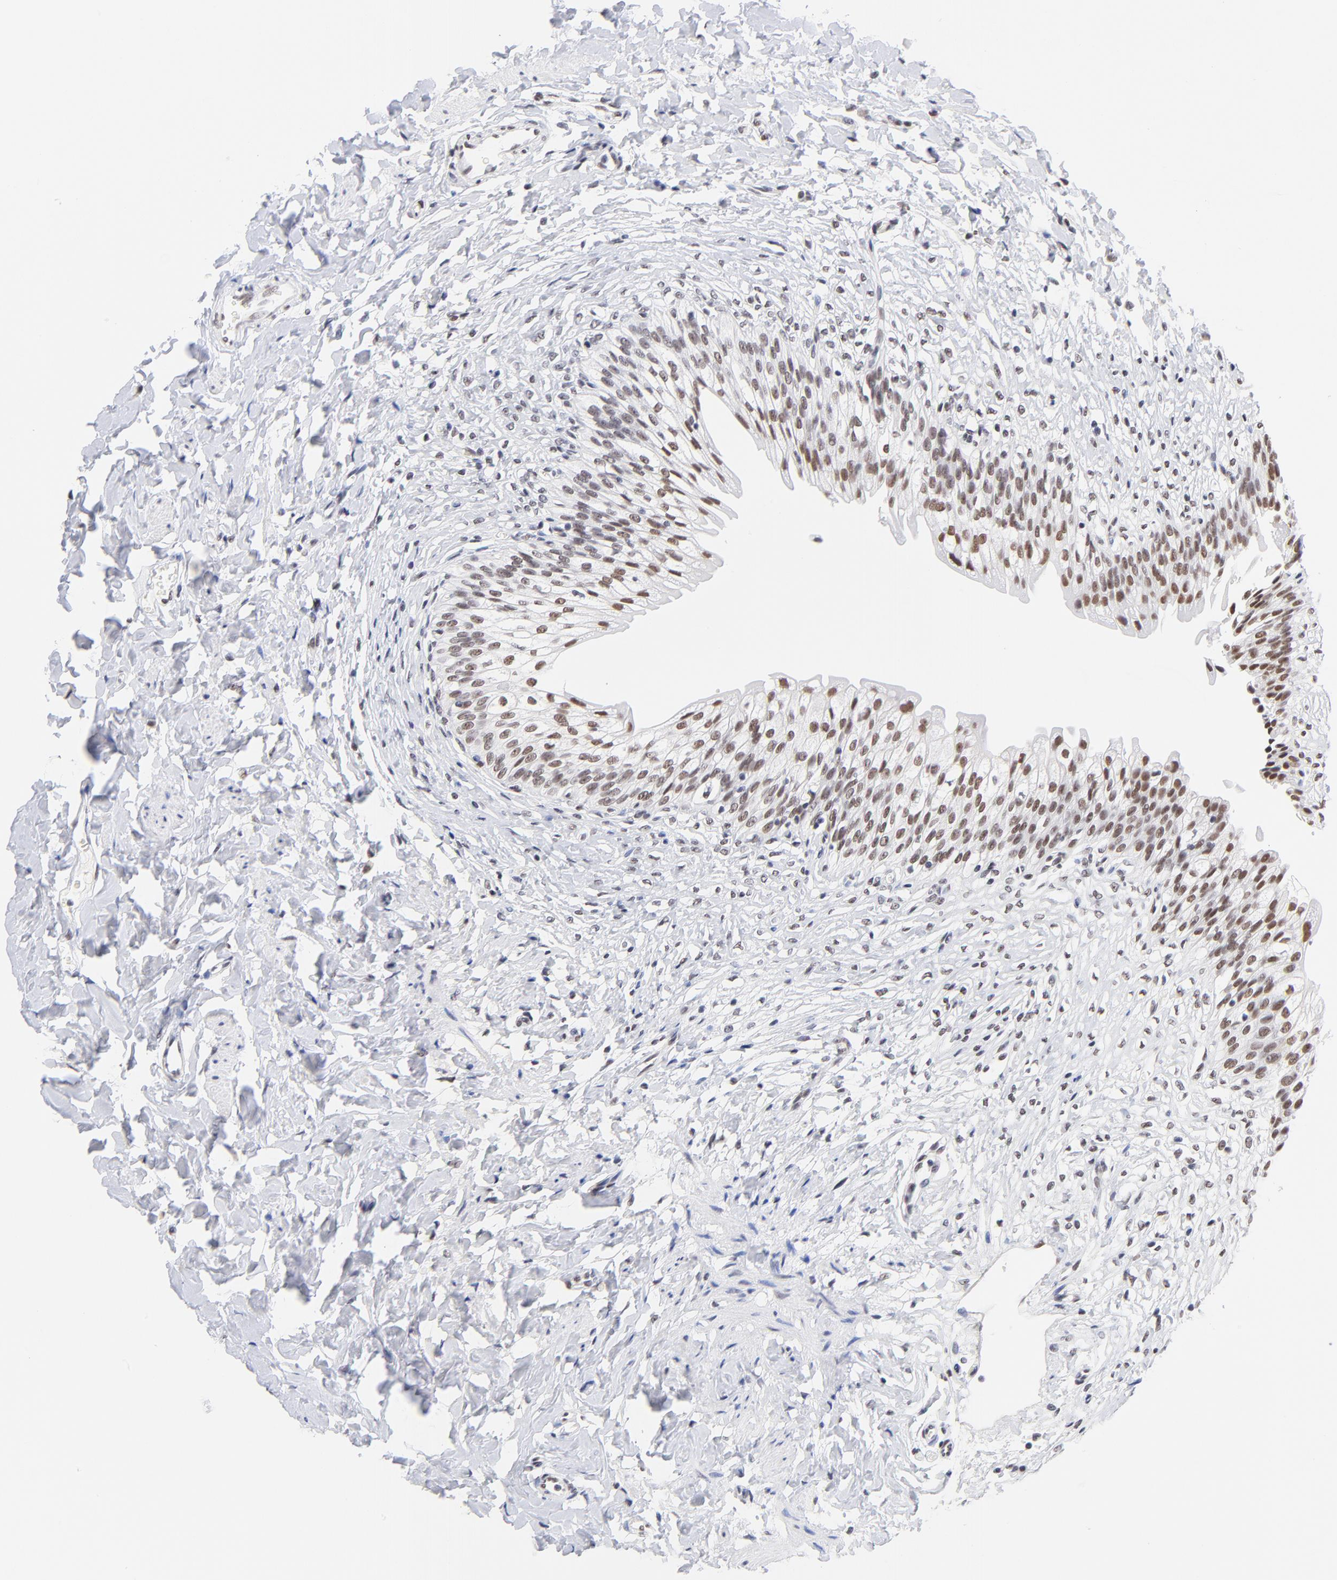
{"staining": {"intensity": "moderate", "quantity": ">75%", "location": "nuclear"}, "tissue": "urinary bladder", "cell_type": "Urothelial cells", "image_type": "normal", "snomed": [{"axis": "morphology", "description": "Normal tissue, NOS"}, {"axis": "morphology", "description": "Inflammation, NOS"}, {"axis": "topography", "description": "Urinary bladder"}], "caption": "The image exhibits staining of benign urinary bladder, revealing moderate nuclear protein positivity (brown color) within urothelial cells.", "gene": "ZNF74", "patient": {"sex": "female", "age": 80}}